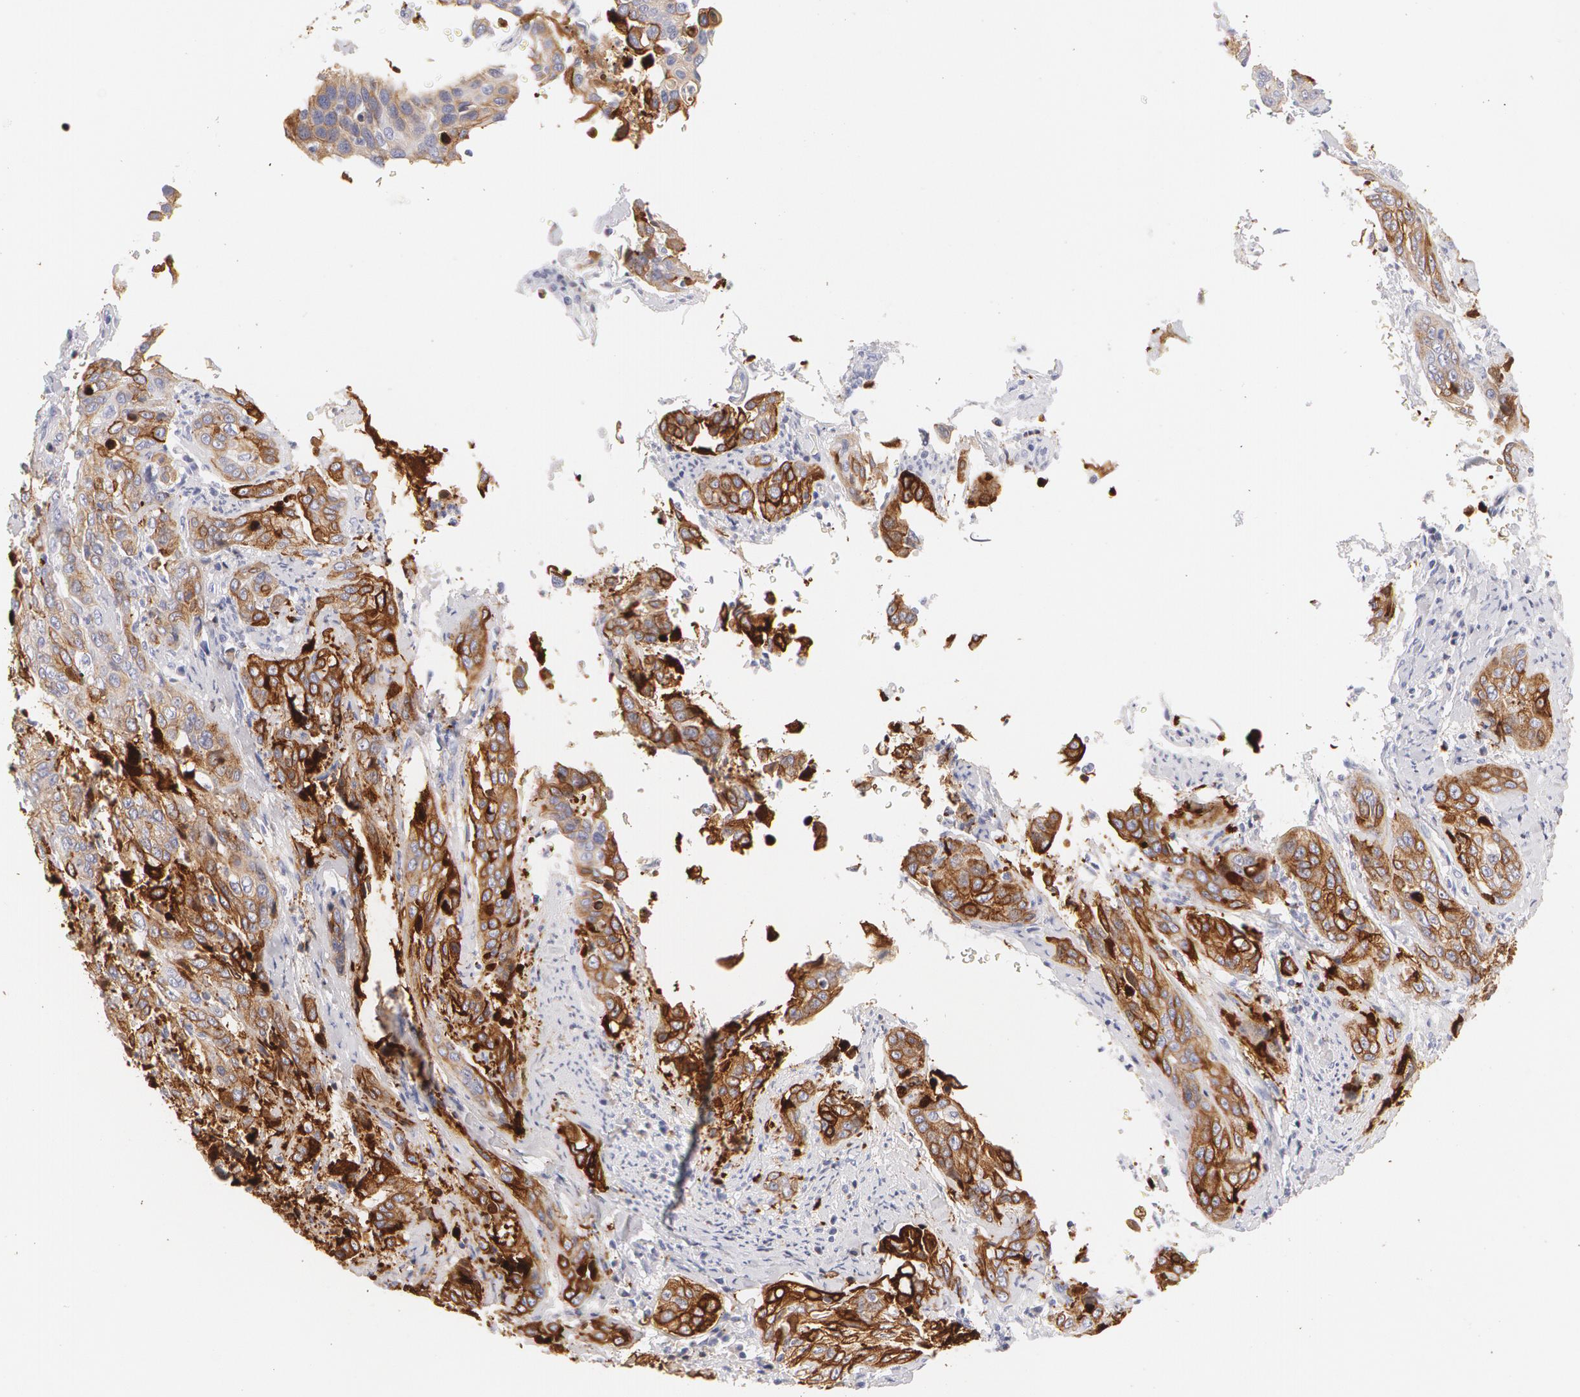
{"staining": {"intensity": "moderate", "quantity": "<25%", "location": "cytoplasmic/membranous"}, "tissue": "cervical cancer", "cell_type": "Tumor cells", "image_type": "cancer", "snomed": [{"axis": "morphology", "description": "Squamous cell carcinoma, NOS"}, {"axis": "topography", "description": "Cervix"}], "caption": "The image displays a brown stain indicating the presence of a protein in the cytoplasmic/membranous of tumor cells in cervical cancer.", "gene": "KRT8", "patient": {"sex": "female", "age": 41}}